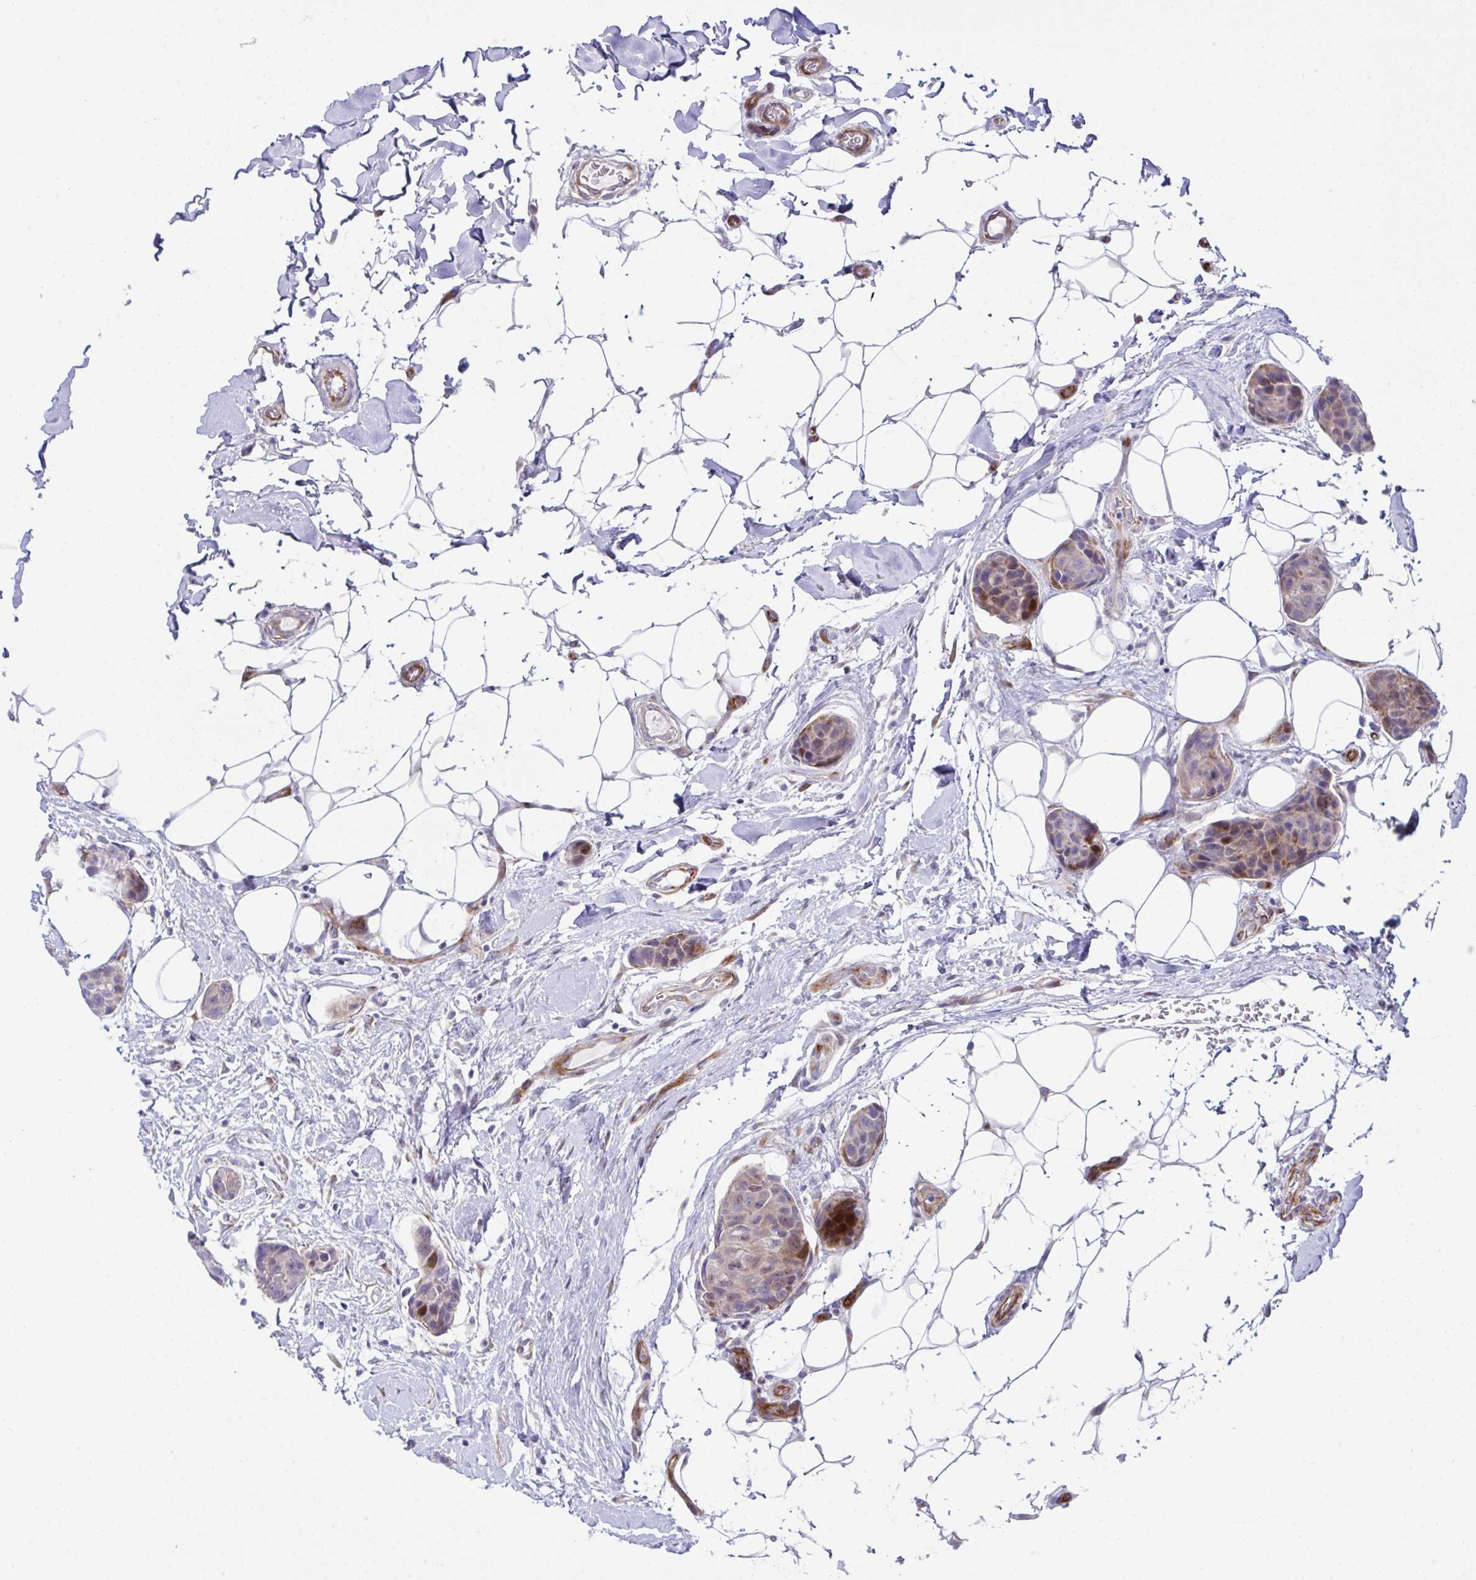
{"staining": {"intensity": "moderate", "quantity": "25%-75%", "location": "cytoplasmic/membranous,nuclear"}, "tissue": "breast cancer", "cell_type": "Tumor cells", "image_type": "cancer", "snomed": [{"axis": "morphology", "description": "Duct carcinoma"}, {"axis": "topography", "description": "Breast"}, {"axis": "topography", "description": "Lymph node"}], "caption": "Intraductal carcinoma (breast) was stained to show a protein in brown. There is medium levels of moderate cytoplasmic/membranous and nuclear expression in approximately 25%-75% of tumor cells.", "gene": "ZNF713", "patient": {"sex": "female", "age": 80}}